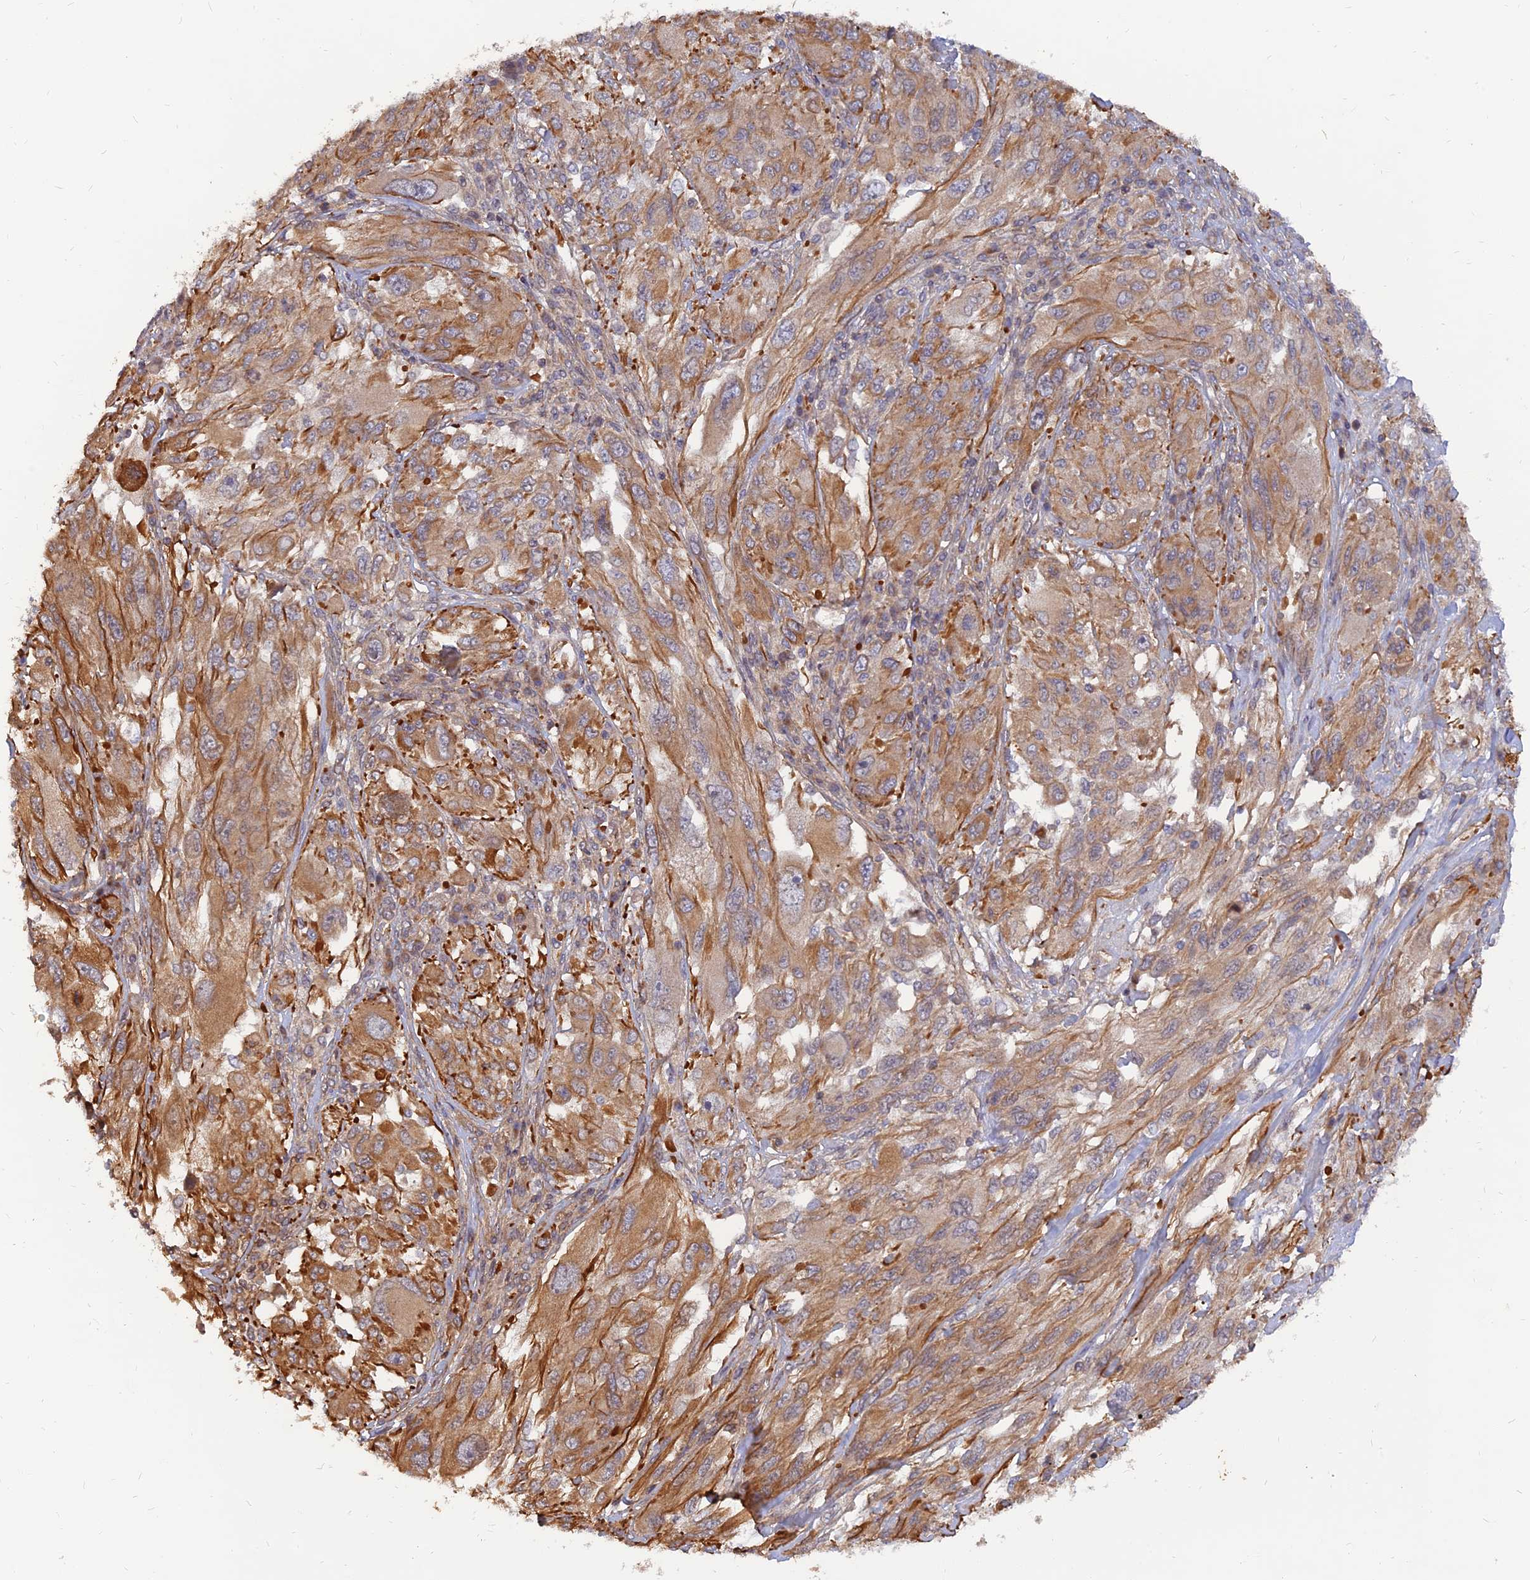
{"staining": {"intensity": "moderate", "quantity": ">75%", "location": "cytoplasmic/membranous"}, "tissue": "melanoma", "cell_type": "Tumor cells", "image_type": "cancer", "snomed": [{"axis": "morphology", "description": "Malignant melanoma, NOS"}, {"axis": "topography", "description": "Skin"}], "caption": "Immunohistochemical staining of melanoma displays medium levels of moderate cytoplasmic/membranous protein staining in approximately >75% of tumor cells.", "gene": "WDR41", "patient": {"sex": "female", "age": 91}}